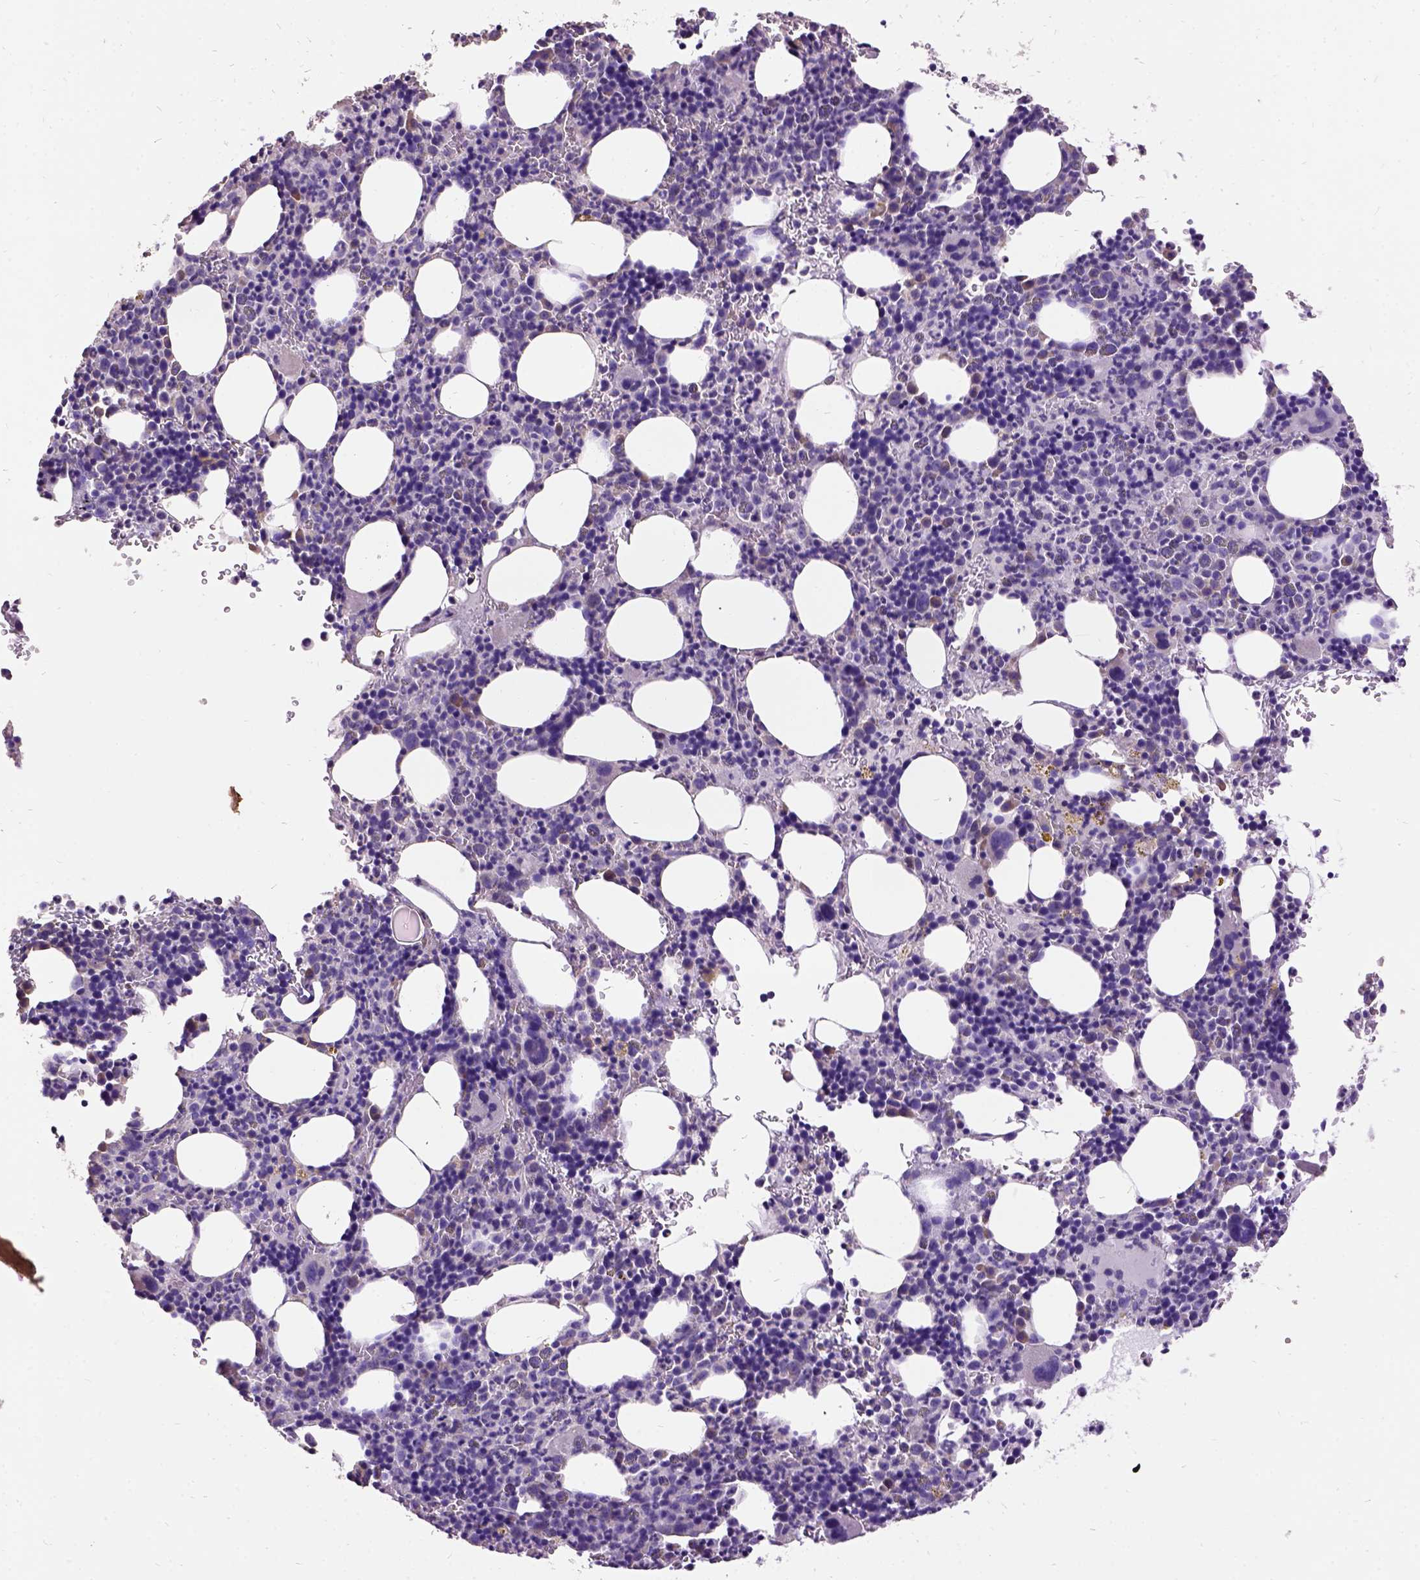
{"staining": {"intensity": "moderate", "quantity": "<25%", "location": "cytoplasmic/membranous"}, "tissue": "bone marrow", "cell_type": "Hematopoietic cells", "image_type": "normal", "snomed": [{"axis": "morphology", "description": "Normal tissue, NOS"}, {"axis": "topography", "description": "Bone marrow"}], "caption": "Bone marrow stained with a brown dye displays moderate cytoplasmic/membranous positive staining in about <25% of hematopoietic cells.", "gene": "DQX1", "patient": {"sex": "male", "age": 63}}